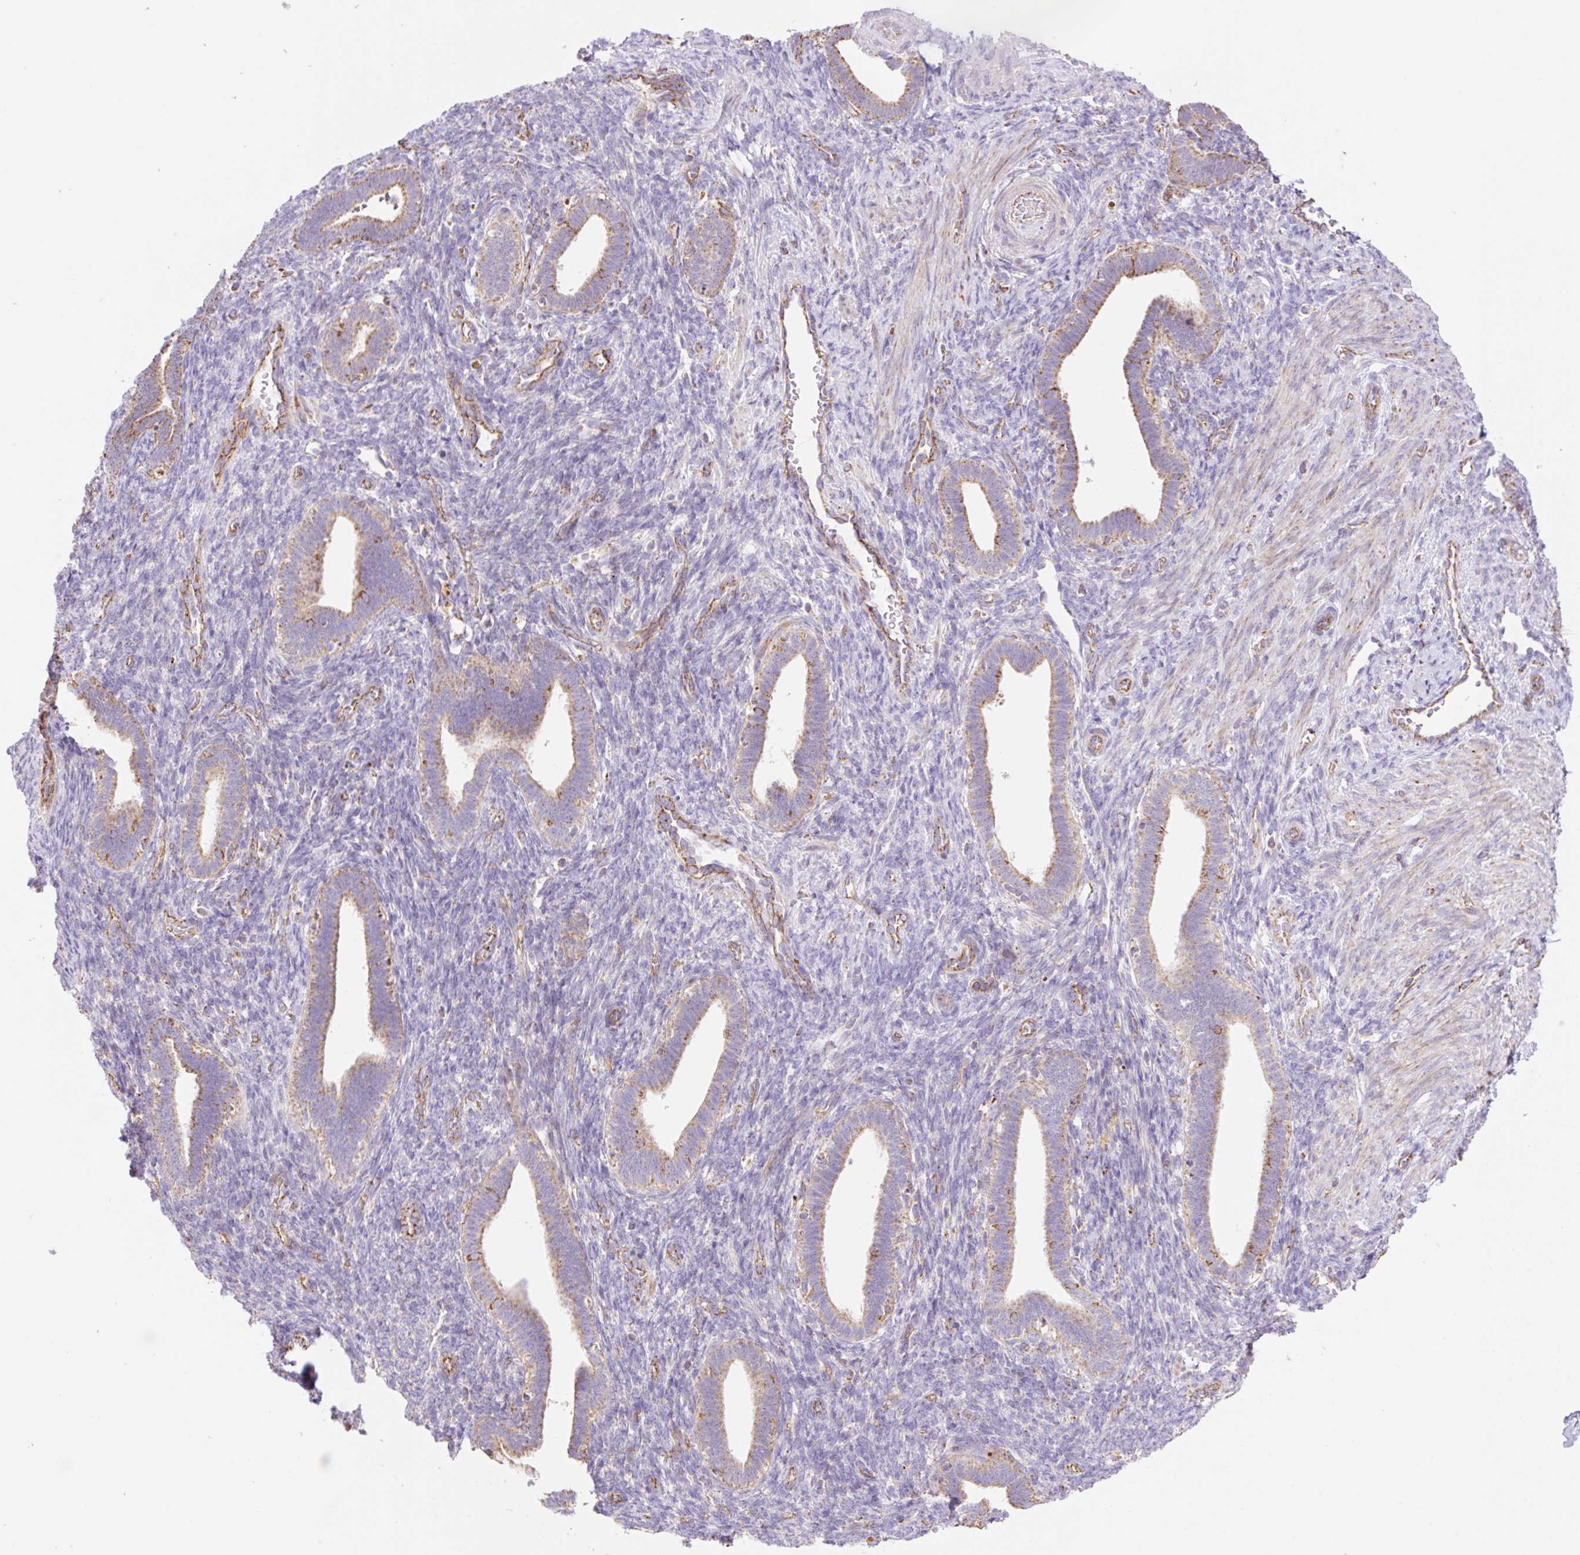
{"staining": {"intensity": "moderate", "quantity": "25%-75%", "location": "cytoplasmic/membranous"}, "tissue": "endometrium", "cell_type": "Cells in endometrial stroma", "image_type": "normal", "snomed": [{"axis": "morphology", "description": "Normal tissue, NOS"}, {"axis": "topography", "description": "Endometrium"}], "caption": "Approximately 25%-75% of cells in endometrial stroma in benign human endometrium reveal moderate cytoplasmic/membranous protein staining as visualized by brown immunohistochemical staining.", "gene": "ESAM", "patient": {"sex": "female", "age": 34}}